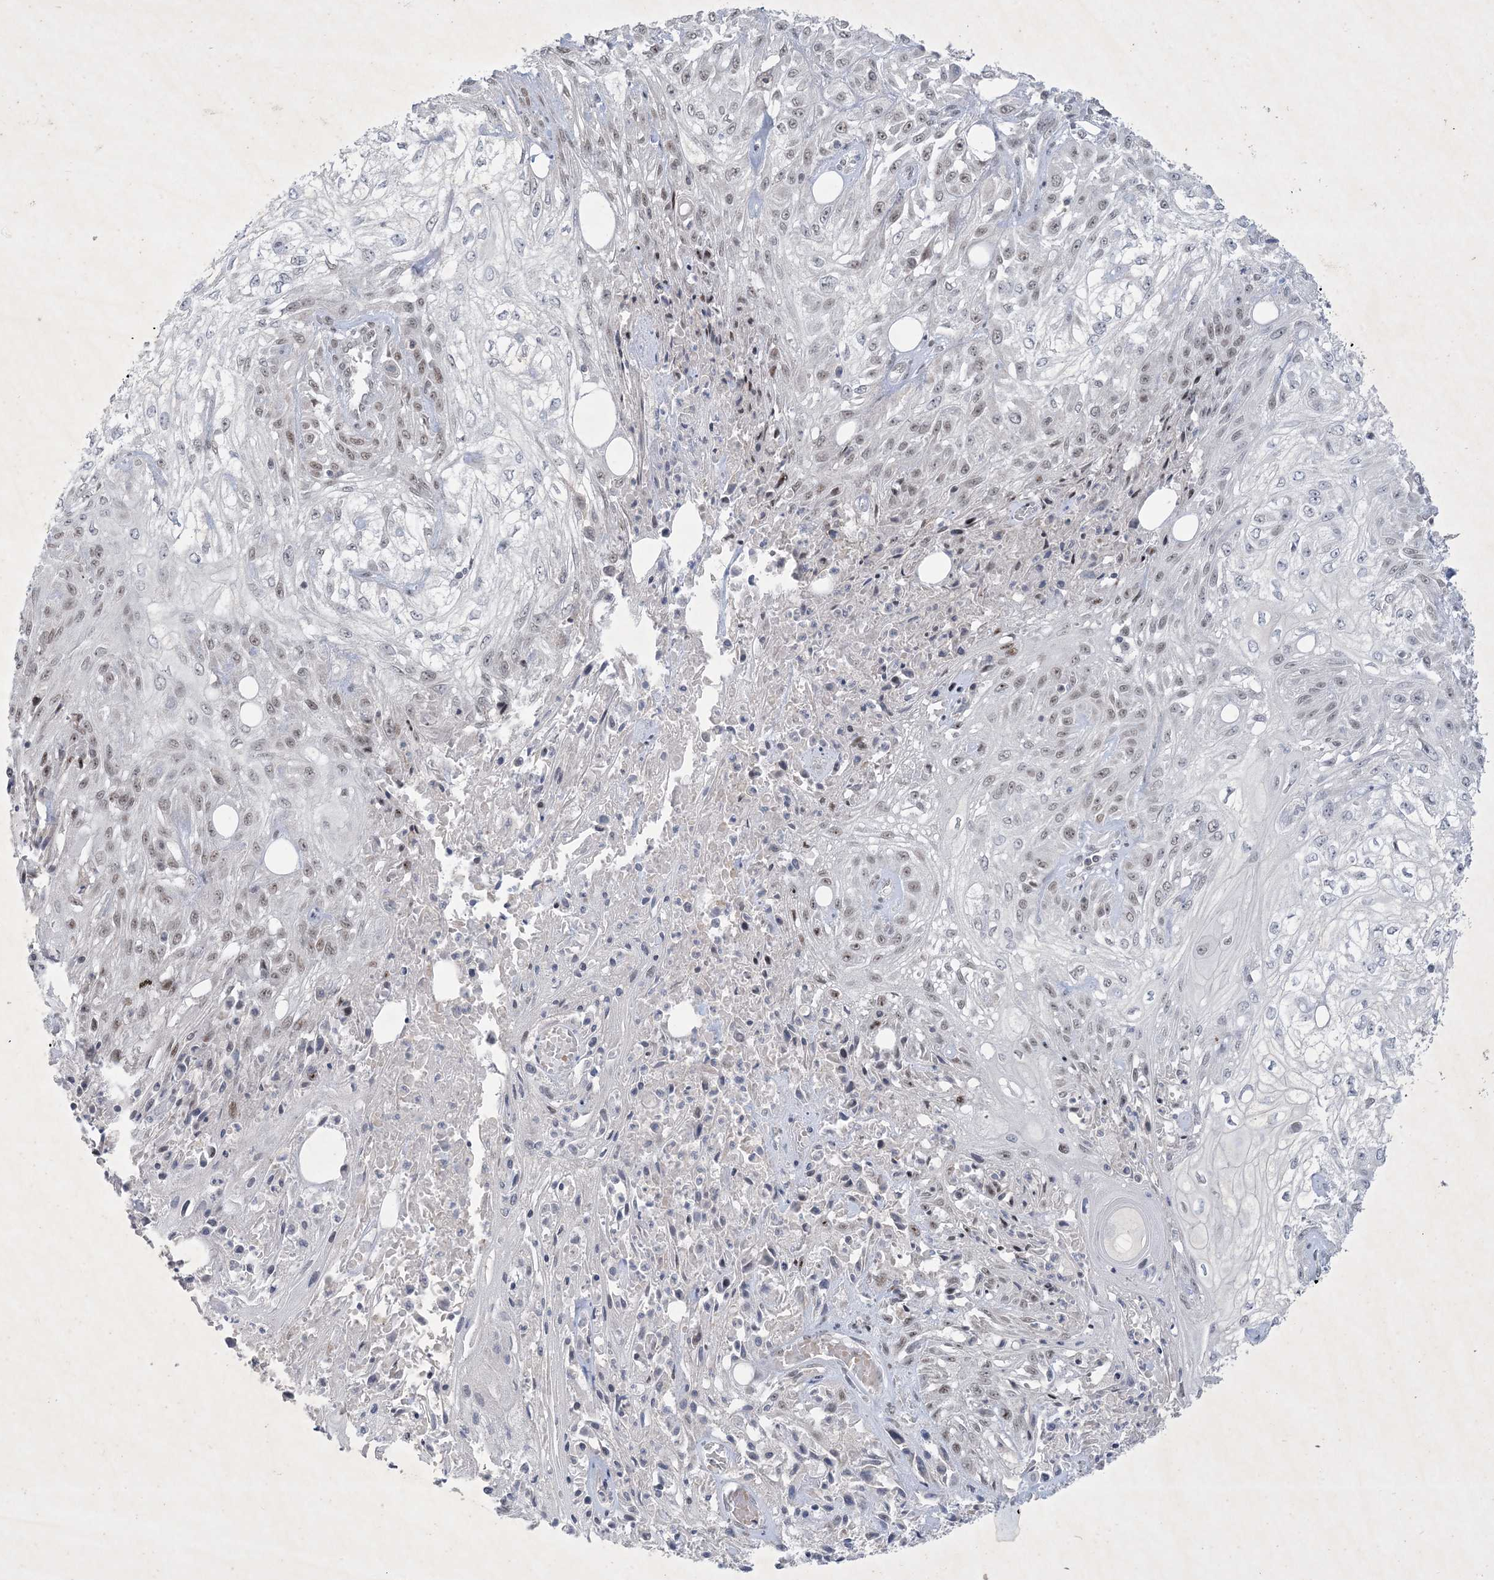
{"staining": {"intensity": "weak", "quantity": "25%-75%", "location": "nuclear"}, "tissue": "skin cancer", "cell_type": "Tumor cells", "image_type": "cancer", "snomed": [{"axis": "morphology", "description": "Squamous cell carcinoma, NOS"}, {"axis": "morphology", "description": "Squamous cell carcinoma, metastatic, NOS"}, {"axis": "topography", "description": "Skin"}, {"axis": "topography", "description": "Lymph node"}], "caption": "Protein expression analysis of skin cancer shows weak nuclear positivity in approximately 25%-75% of tumor cells.", "gene": "ZNF674", "patient": {"sex": "male", "age": 75}}